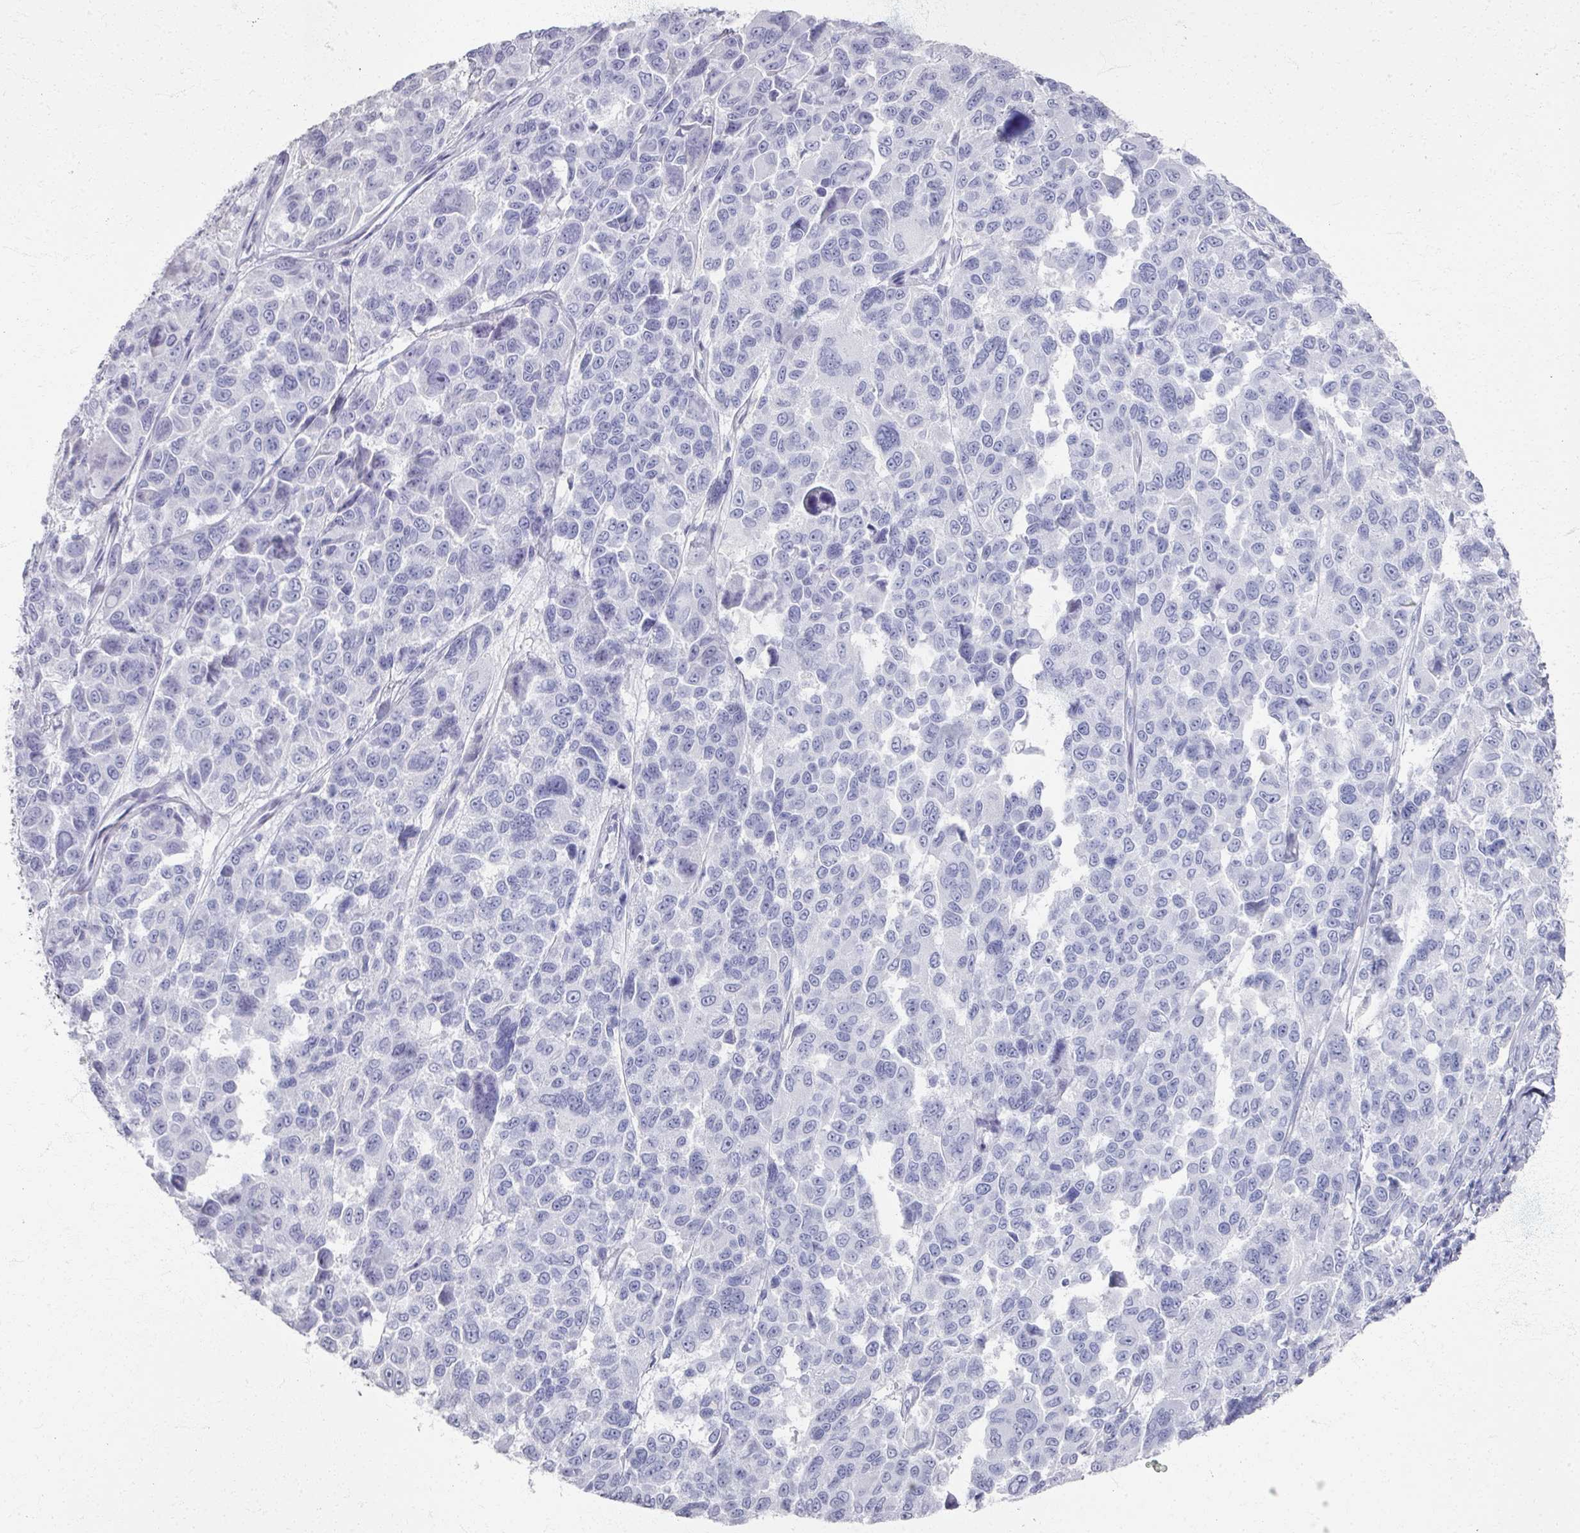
{"staining": {"intensity": "negative", "quantity": "none", "location": "none"}, "tissue": "melanoma", "cell_type": "Tumor cells", "image_type": "cancer", "snomed": [{"axis": "morphology", "description": "Malignant melanoma, NOS"}, {"axis": "topography", "description": "Skin"}], "caption": "Photomicrograph shows no protein positivity in tumor cells of melanoma tissue. (DAB IHC, high magnification).", "gene": "PSKH1", "patient": {"sex": "female", "age": 66}}